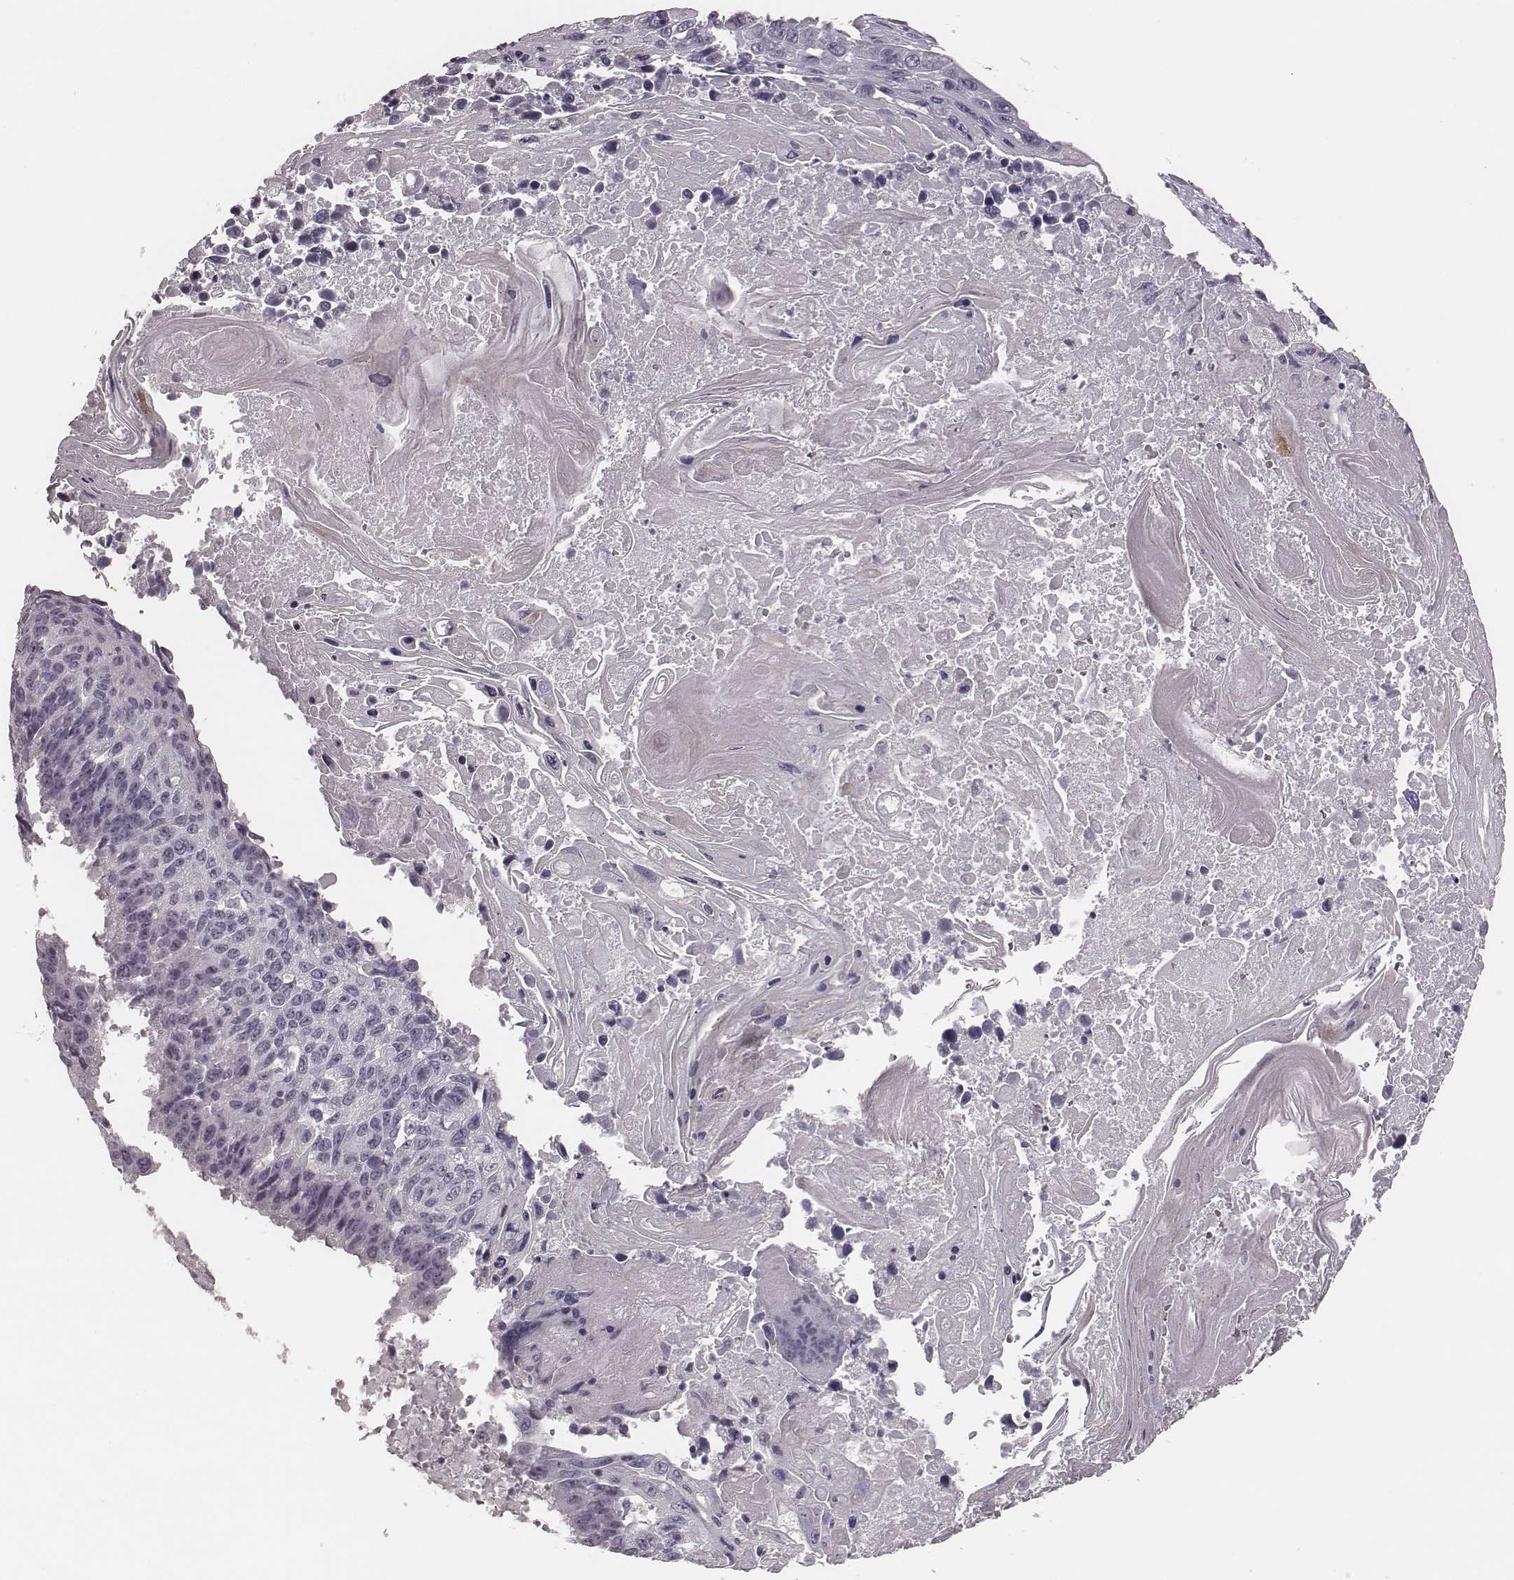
{"staining": {"intensity": "negative", "quantity": "none", "location": "none"}, "tissue": "lung cancer", "cell_type": "Tumor cells", "image_type": "cancer", "snomed": [{"axis": "morphology", "description": "Squamous cell carcinoma, NOS"}, {"axis": "topography", "description": "Lung"}], "caption": "Tumor cells show no significant expression in lung cancer.", "gene": "CSHL1", "patient": {"sex": "male", "age": 73}}